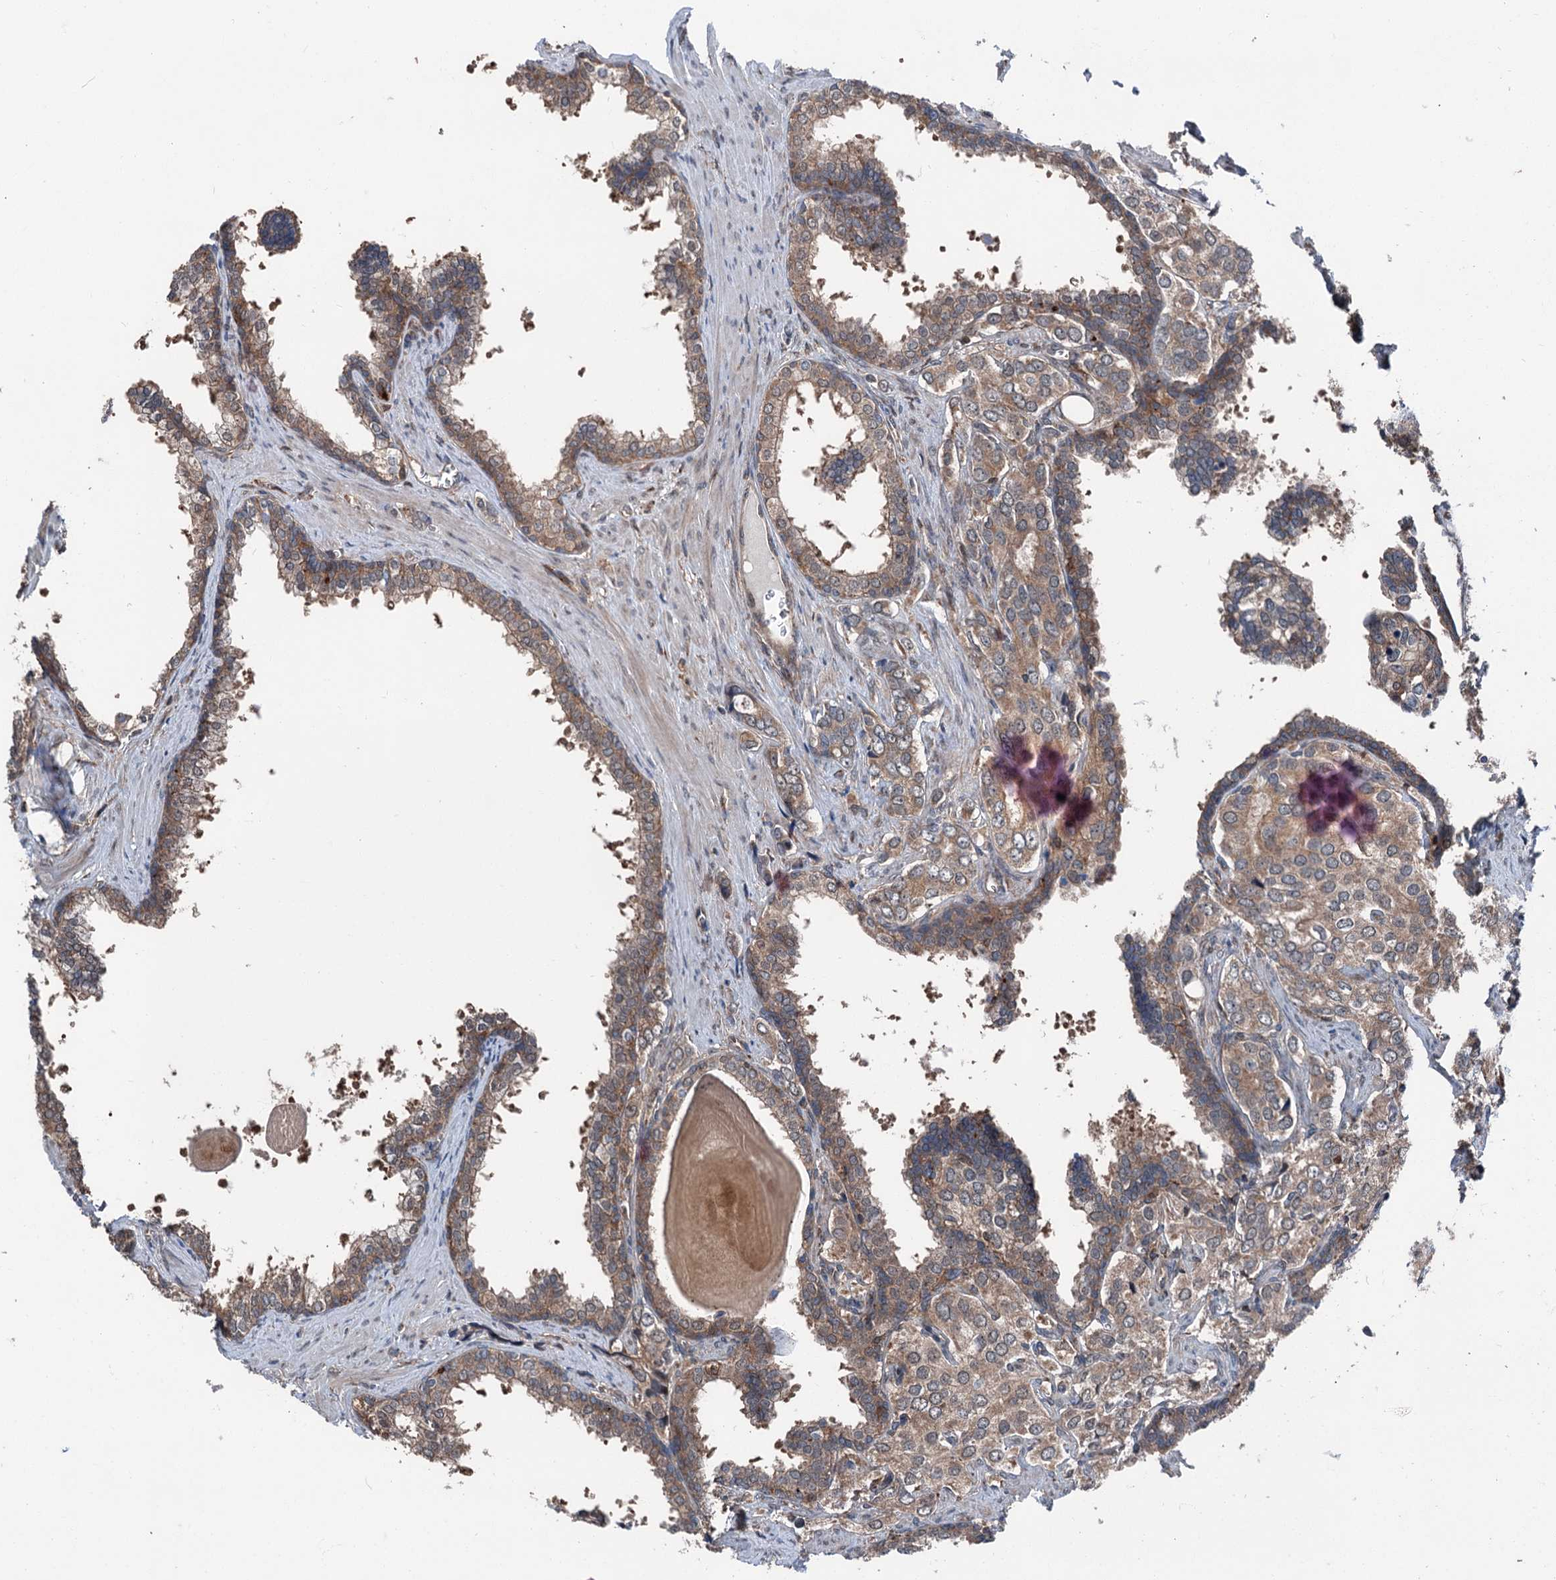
{"staining": {"intensity": "moderate", "quantity": ">75%", "location": "cytoplasmic/membranous"}, "tissue": "prostate cancer", "cell_type": "Tumor cells", "image_type": "cancer", "snomed": [{"axis": "morphology", "description": "Adenocarcinoma, High grade"}, {"axis": "topography", "description": "Prostate"}], "caption": "Protein staining of prostate cancer tissue shows moderate cytoplasmic/membranous positivity in approximately >75% of tumor cells.", "gene": "PSMD13", "patient": {"sex": "male", "age": 66}}